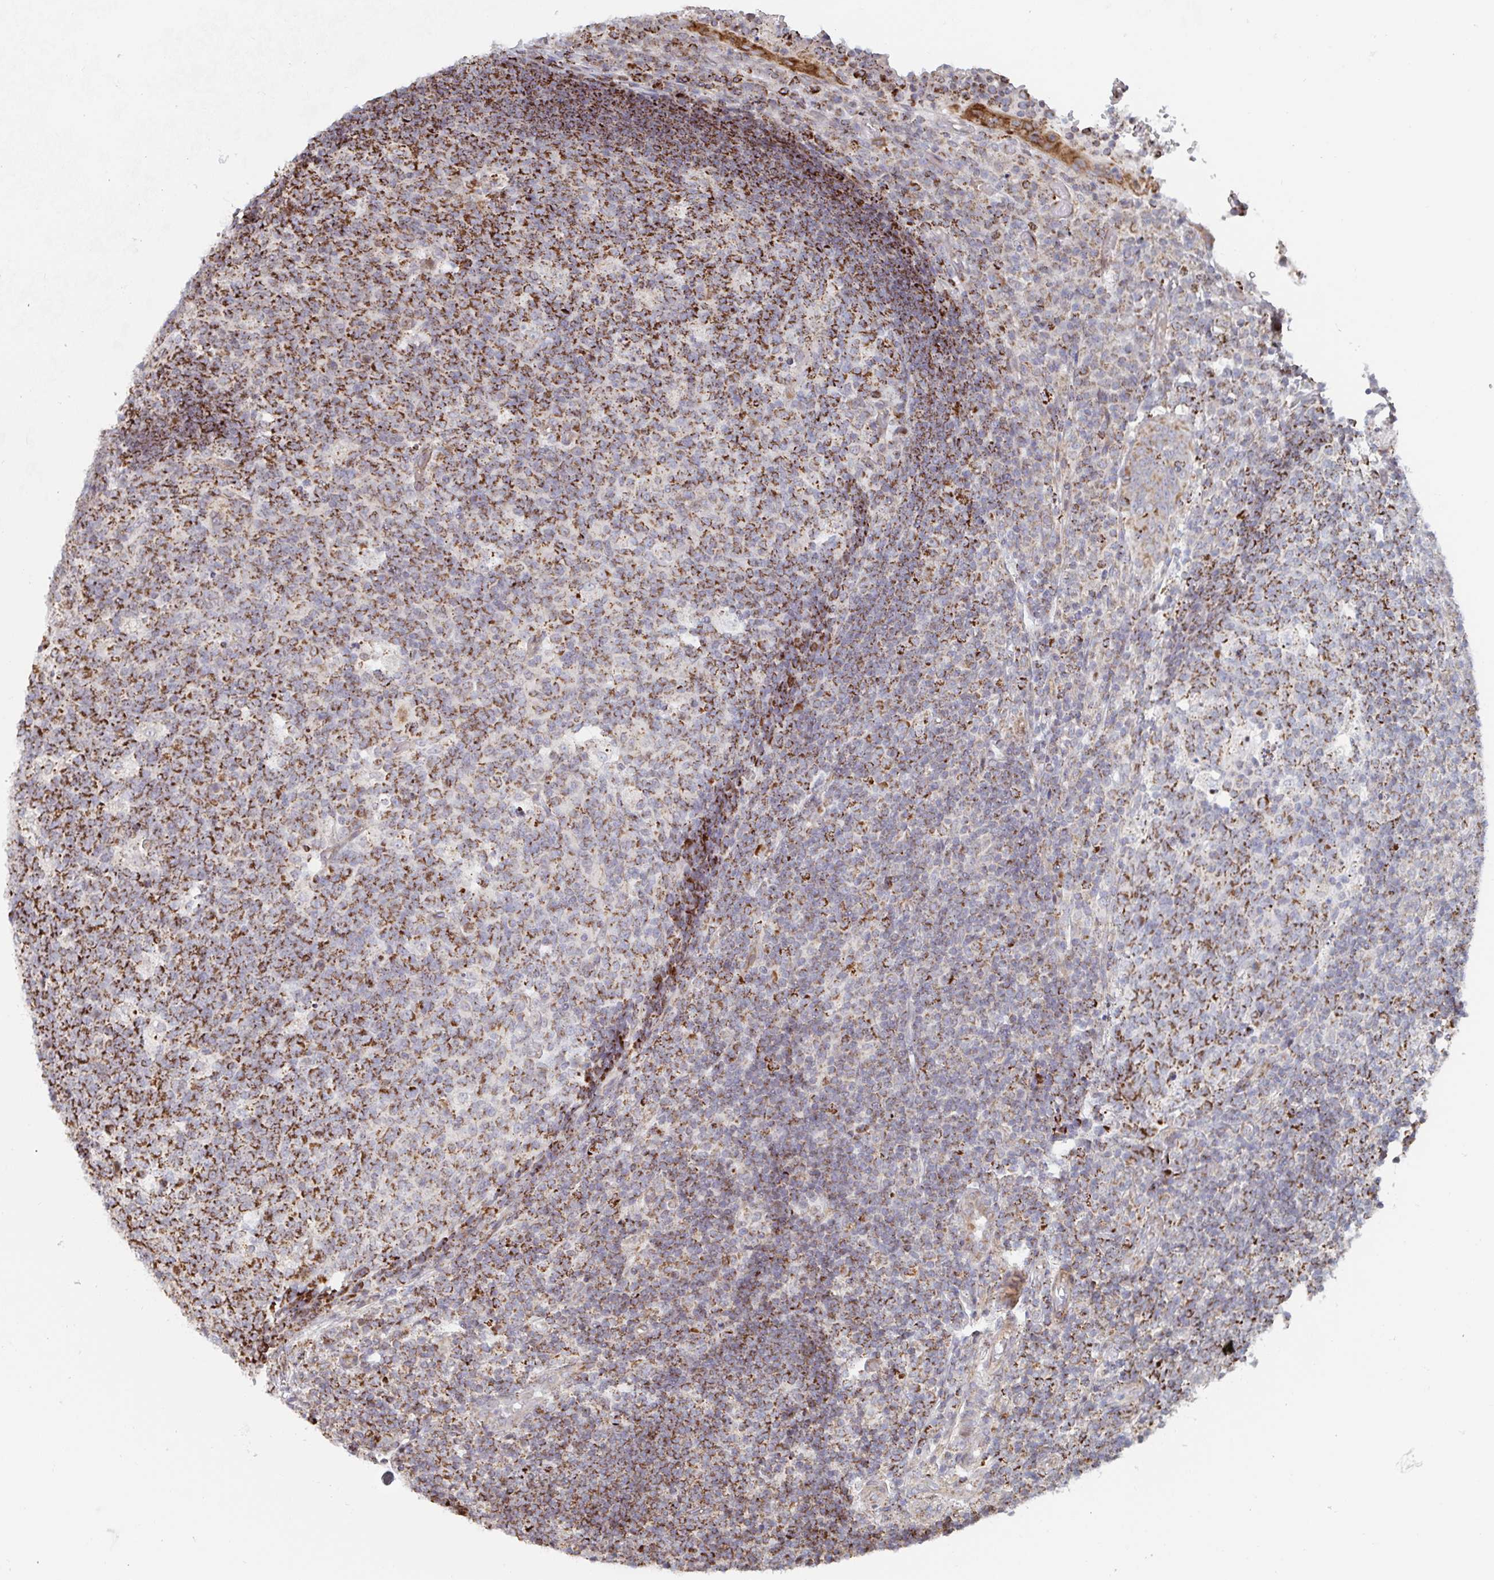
{"staining": {"intensity": "strong", "quantity": ">75%", "location": "cytoplasmic/membranous"}, "tissue": "appendix", "cell_type": "Glandular cells", "image_type": "normal", "snomed": [{"axis": "morphology", "description": "Normal tissue, NOS"}, {"axis": "topography", "description": "Appendix"}], "caption": "Immunohistochemical staining of unremarkable appendix exhibits strong cytoplasmic/membranous protein staining in approximately >75% of glandular cells. Using DAB (brown) and hematoxylin (blue) stains, captured at high magnification using brightfield microscopy.", "gene": "STARD8", "patient": {"sex": "male", "age": 18}}